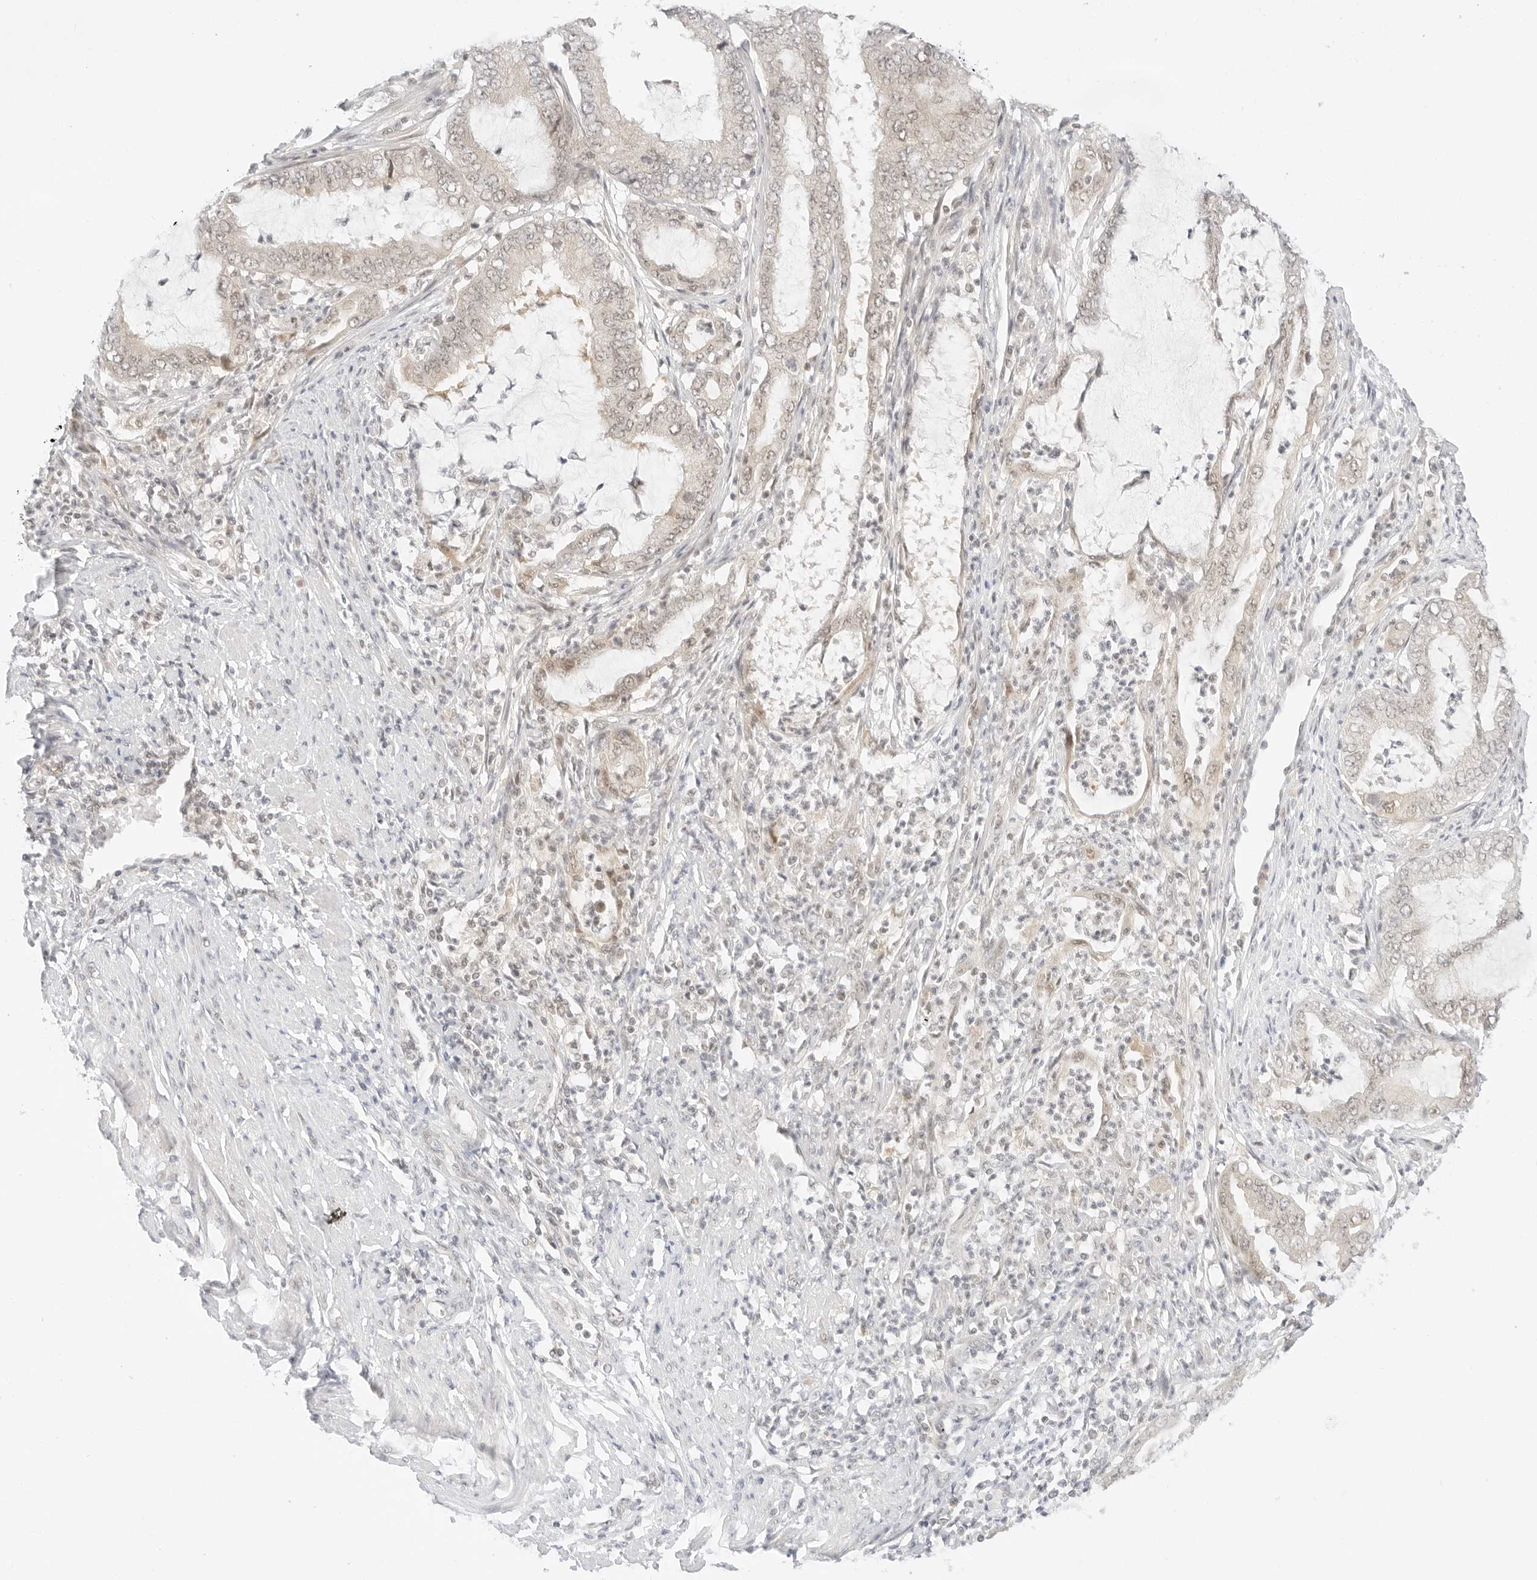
{"staining": {"intensity": "weak", "quantity": "<25%", "location": "nuclear"}, "tissue": "endometrial cancer", "cell_type": "Tumor cells", "image_type": "cancer", "snomed": [{"axis": "morphology", "description": "Adenocarcinoma, NOS"}, {"axis": "topography", "description": "Endometrium"}], "caption": "IHC micrograph of neoplastic tissue: endometrial cancer stained with DAB (3,3'-diaminobenzidine) exhibits no significant protein expression in tumor cells.", "gene": "POLR3C", "patient": {"sex": "female", "age": 51}}